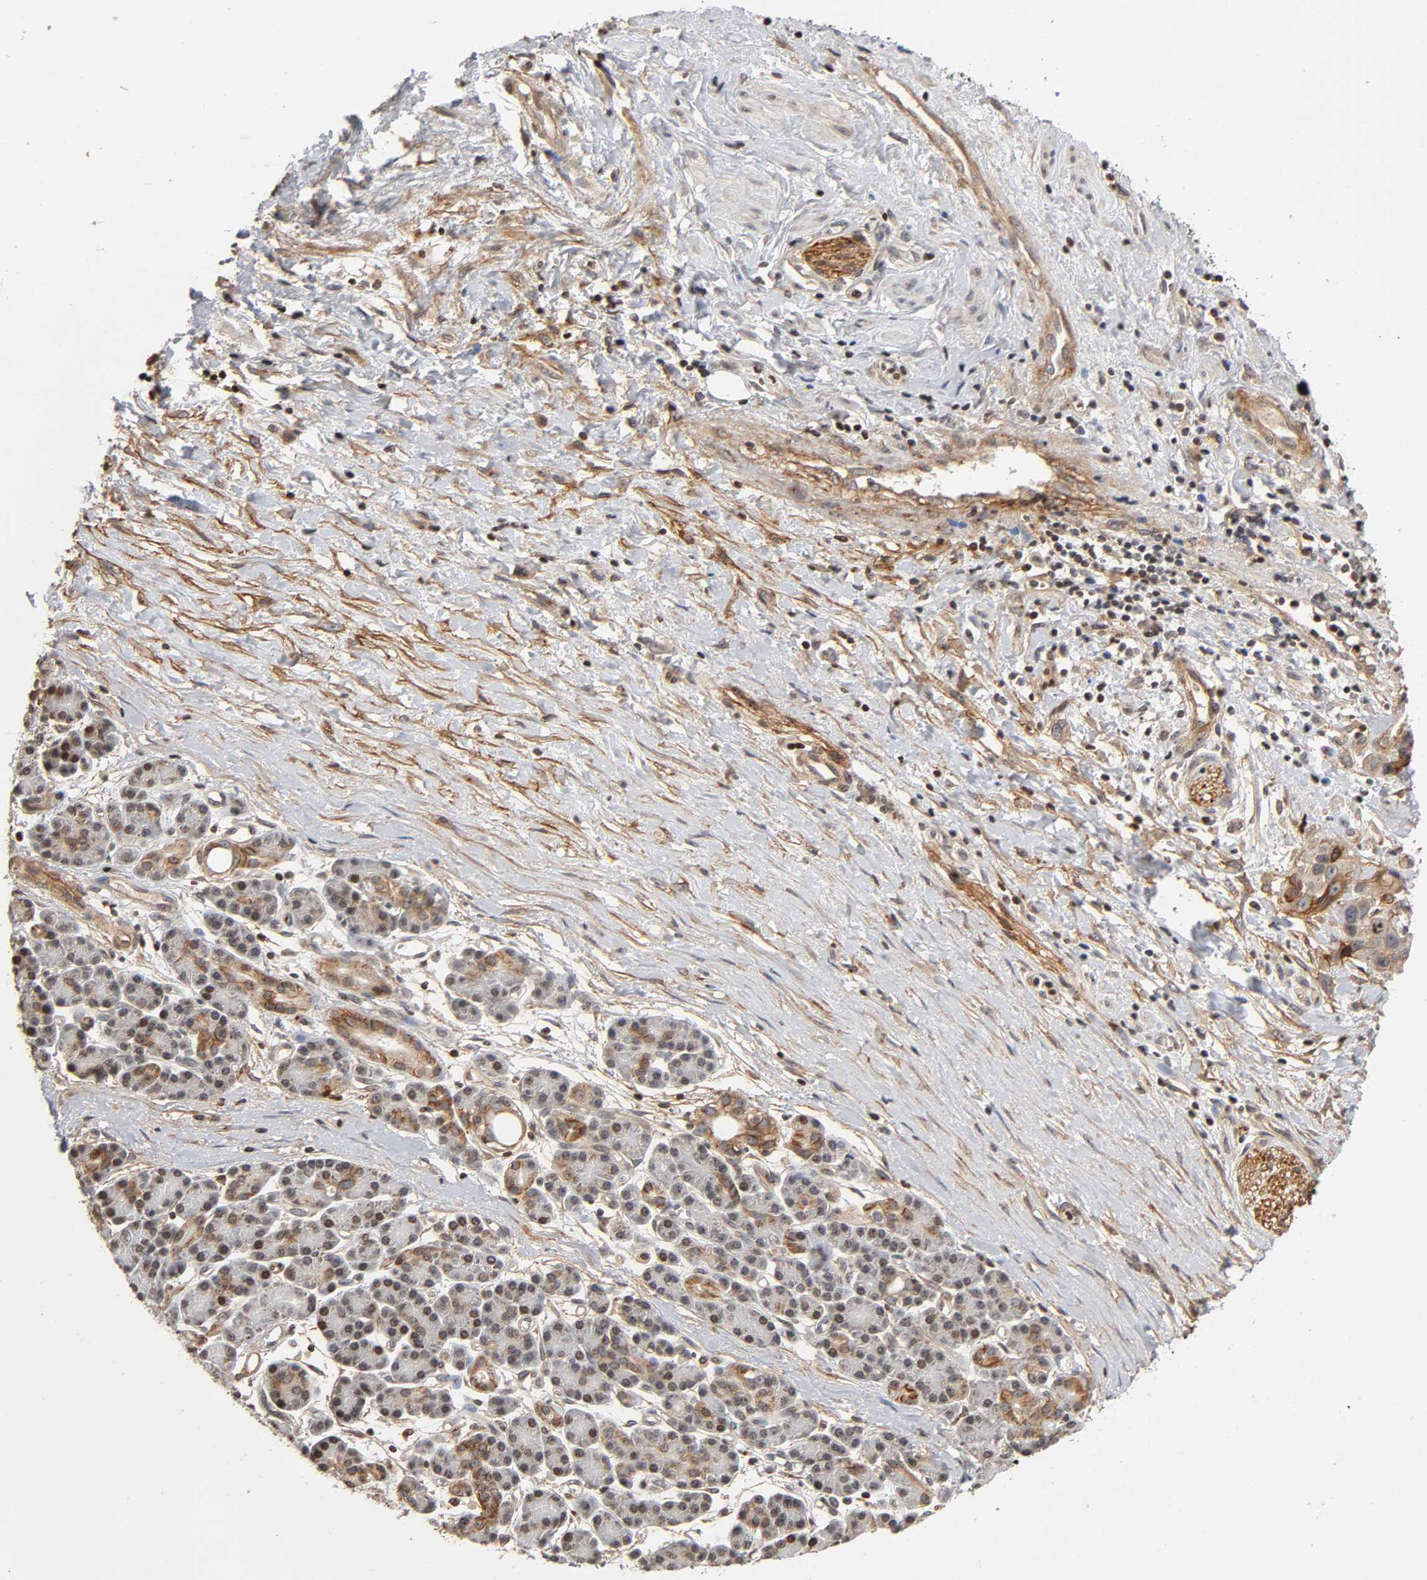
{"staining": {"intensity": "moderate", "quantity": ">75%", "location": "cytoplasmic/membranous"}, "tissue": "pancreatic cancer", "cell_type": "Tumor cells", "image_type": "cancer", "snomed": [{"axis": "morphology", "description": "Adenocarcinoma, NOS"}, {"axis": "topography", "description": "Pancreas"}], "caption": "Tumor cells reveal moderate cytoplasmic/membranous staining in about >75% of cells in pancreatic cancer.", "gene": "ITGAV", "patient": {"sex": "female", "age": 60}}